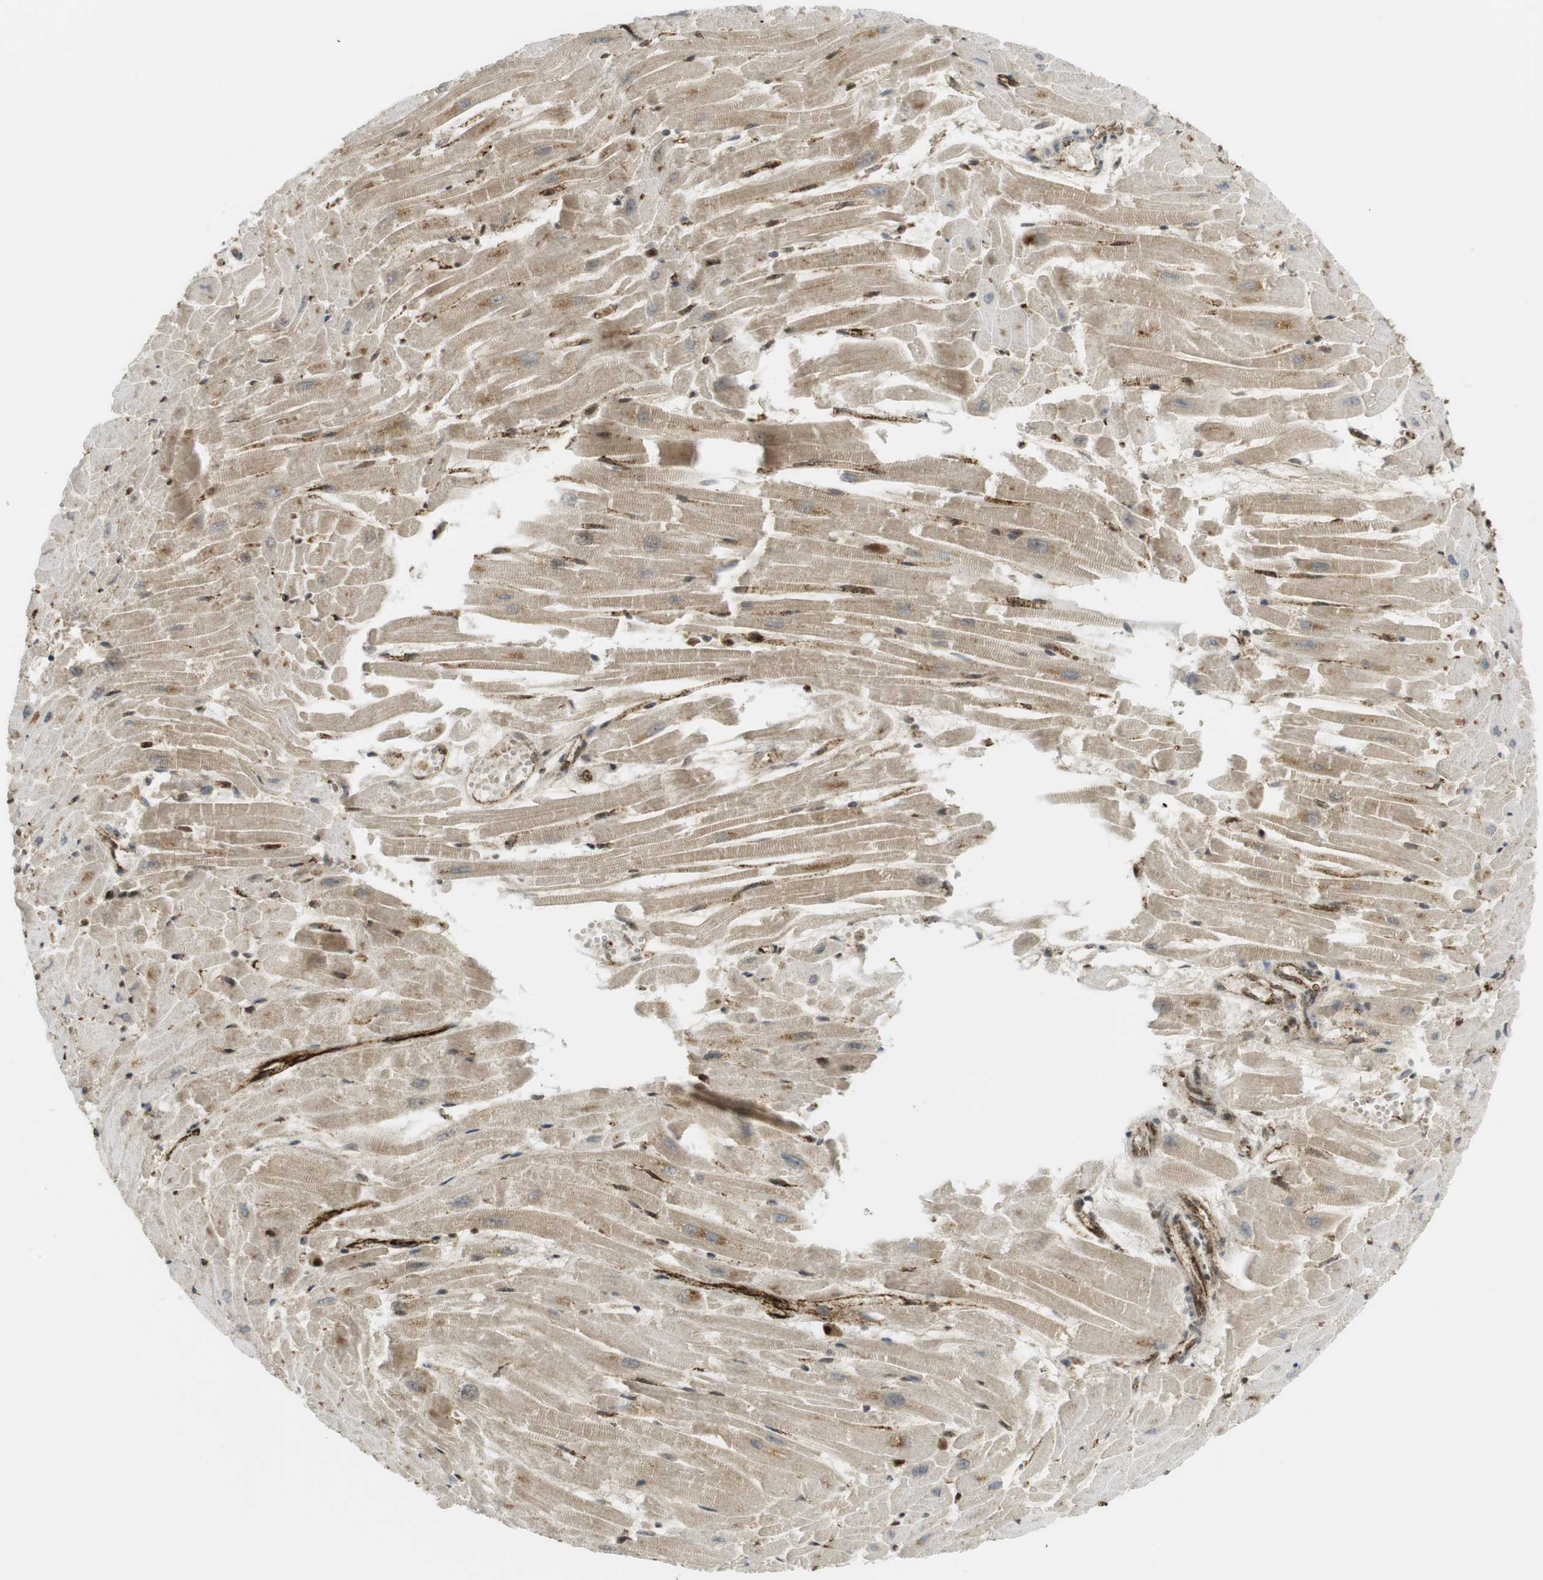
{"staining": {"intensity": "moderate", "quantity": ">75%", "location": "cytoplasmic/membranous,nuclear"}, "tissue": "heart muscle", "cell_type": "Cardiomyocytes", "image_type": "normal", "snomed": [{"axis": "morphology", "description": "Normal tissue, NOS"}, {"axis": "topography", "description": "Heart"}], "caption": "A histopathology image showing moderate cytoplasmic/membranous,nuclear positivity in approximately >75% of cardiomyocytes in normal heart muscle, as visualized by brown immunohistochemical staining.", "gene": "PPP1R13B", "patient": {"sex": "female", "age": 19}}